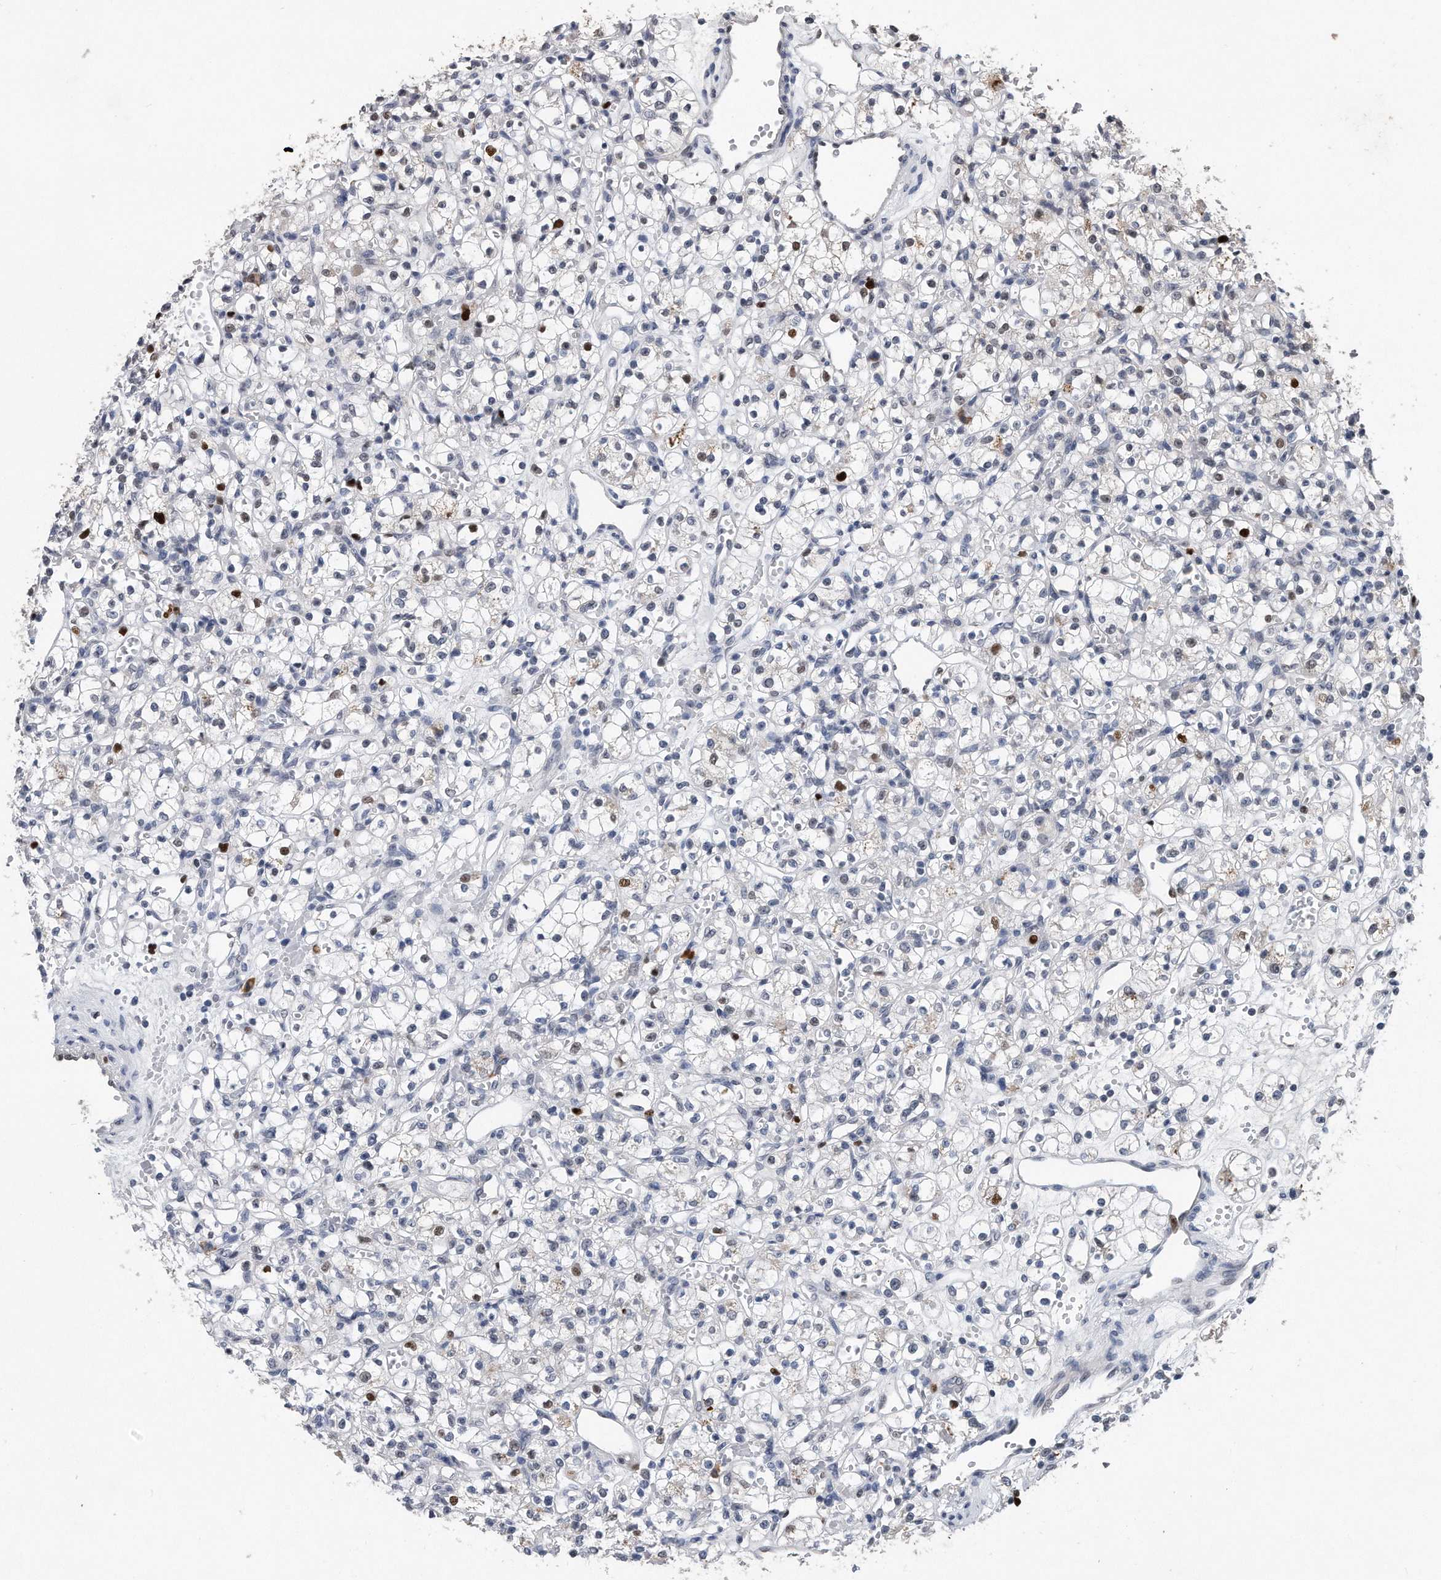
{"staining": {"intensity": "strong", "quantity": "<25%", "location": "nuclear"}, "tissue": "renal cancer", "cell_type": "Tumor cells", "image_type": "cancer", "snomed": [{"axis": "morphology", "description": "Adenocarcinoma, NOS"}, {"axis": "topography", "description": "Kidney"}], "caption": "Immunohistochemical staining of human adenocarcinoma (renal) shows medium levels of strong nuclear staining in about <25% of tumor cells. Using DAB (3,3'-diaminobenzidine) (brown) and hematoxylin (blue) stains, captured at high magnification using brightfield microscopy.", "gene": "PCNA", "patient": {"sex": "female", "age": 59}}